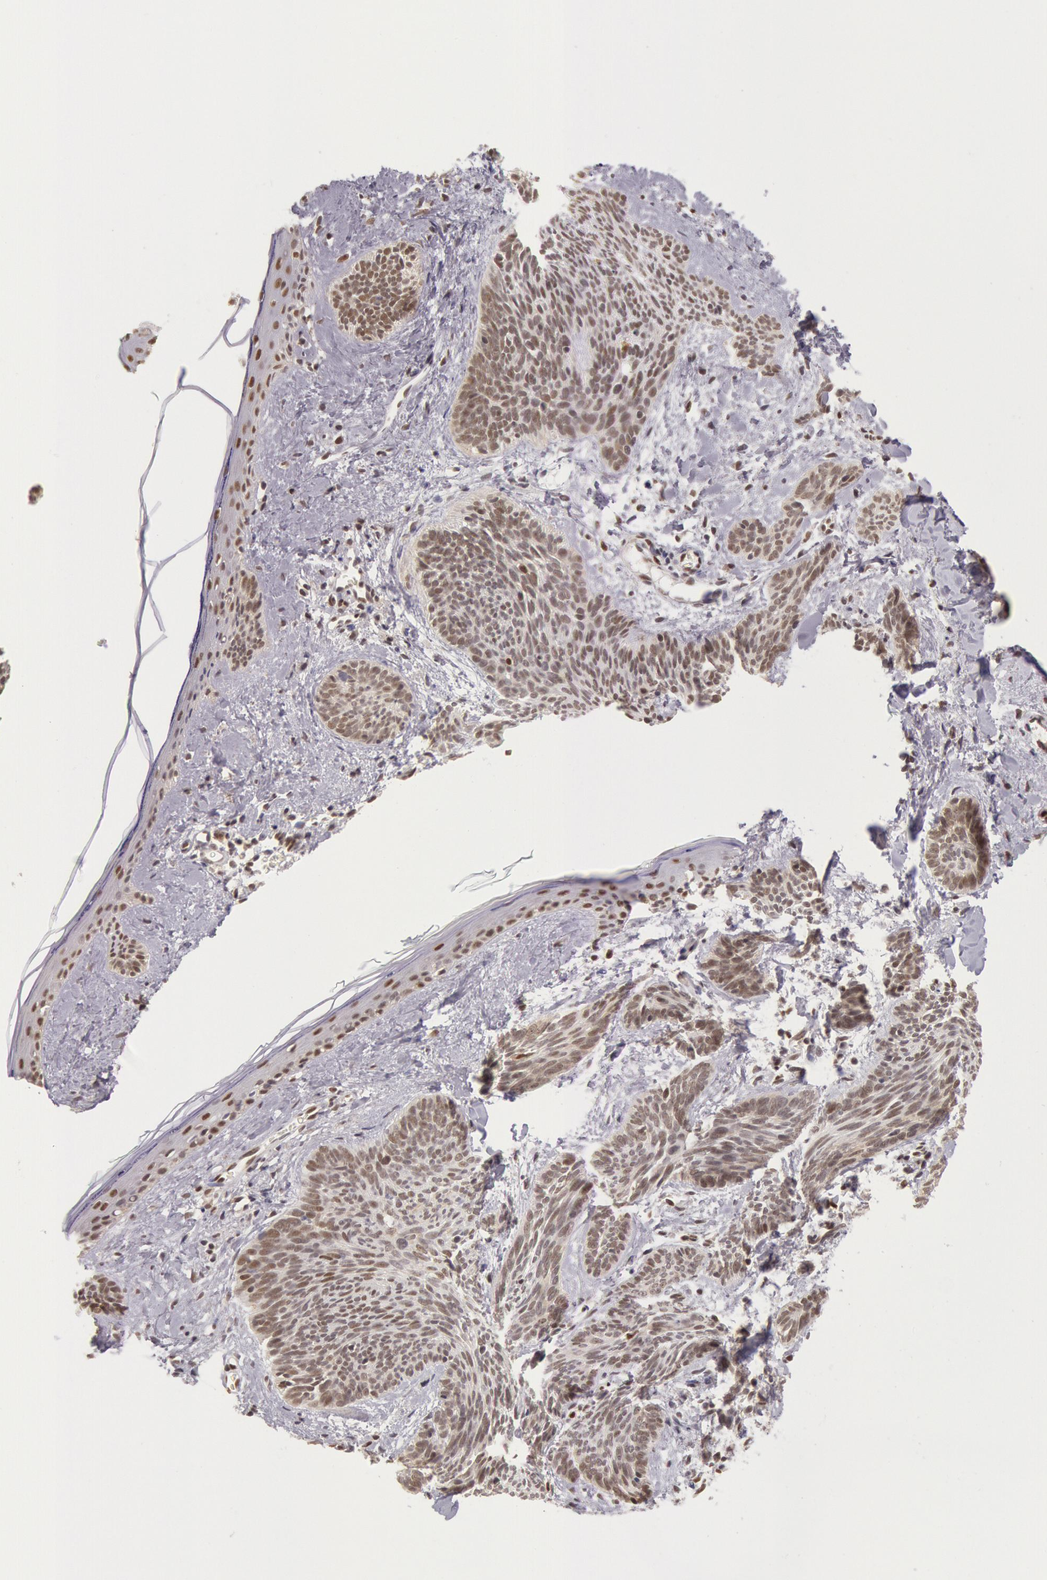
{"staining": {"intensity": "moderate", "quantity": ">75%", "location": "nuclear"}, "tissue": "skin cancer", "cell_type": "Tumor cells", "image_type": "cancer", "snomed": [{"axis": "morphology", "description": "Basal cell carcinoma"}, {"axis": "topography", "description": "Skin"}], "caption": "Human basal cell carcinoma (skin) stained with a protein marker reveals moderate staining in tumor cells.", "gene": "ESS2", "patient": {"sex": "female", "age": 81}}